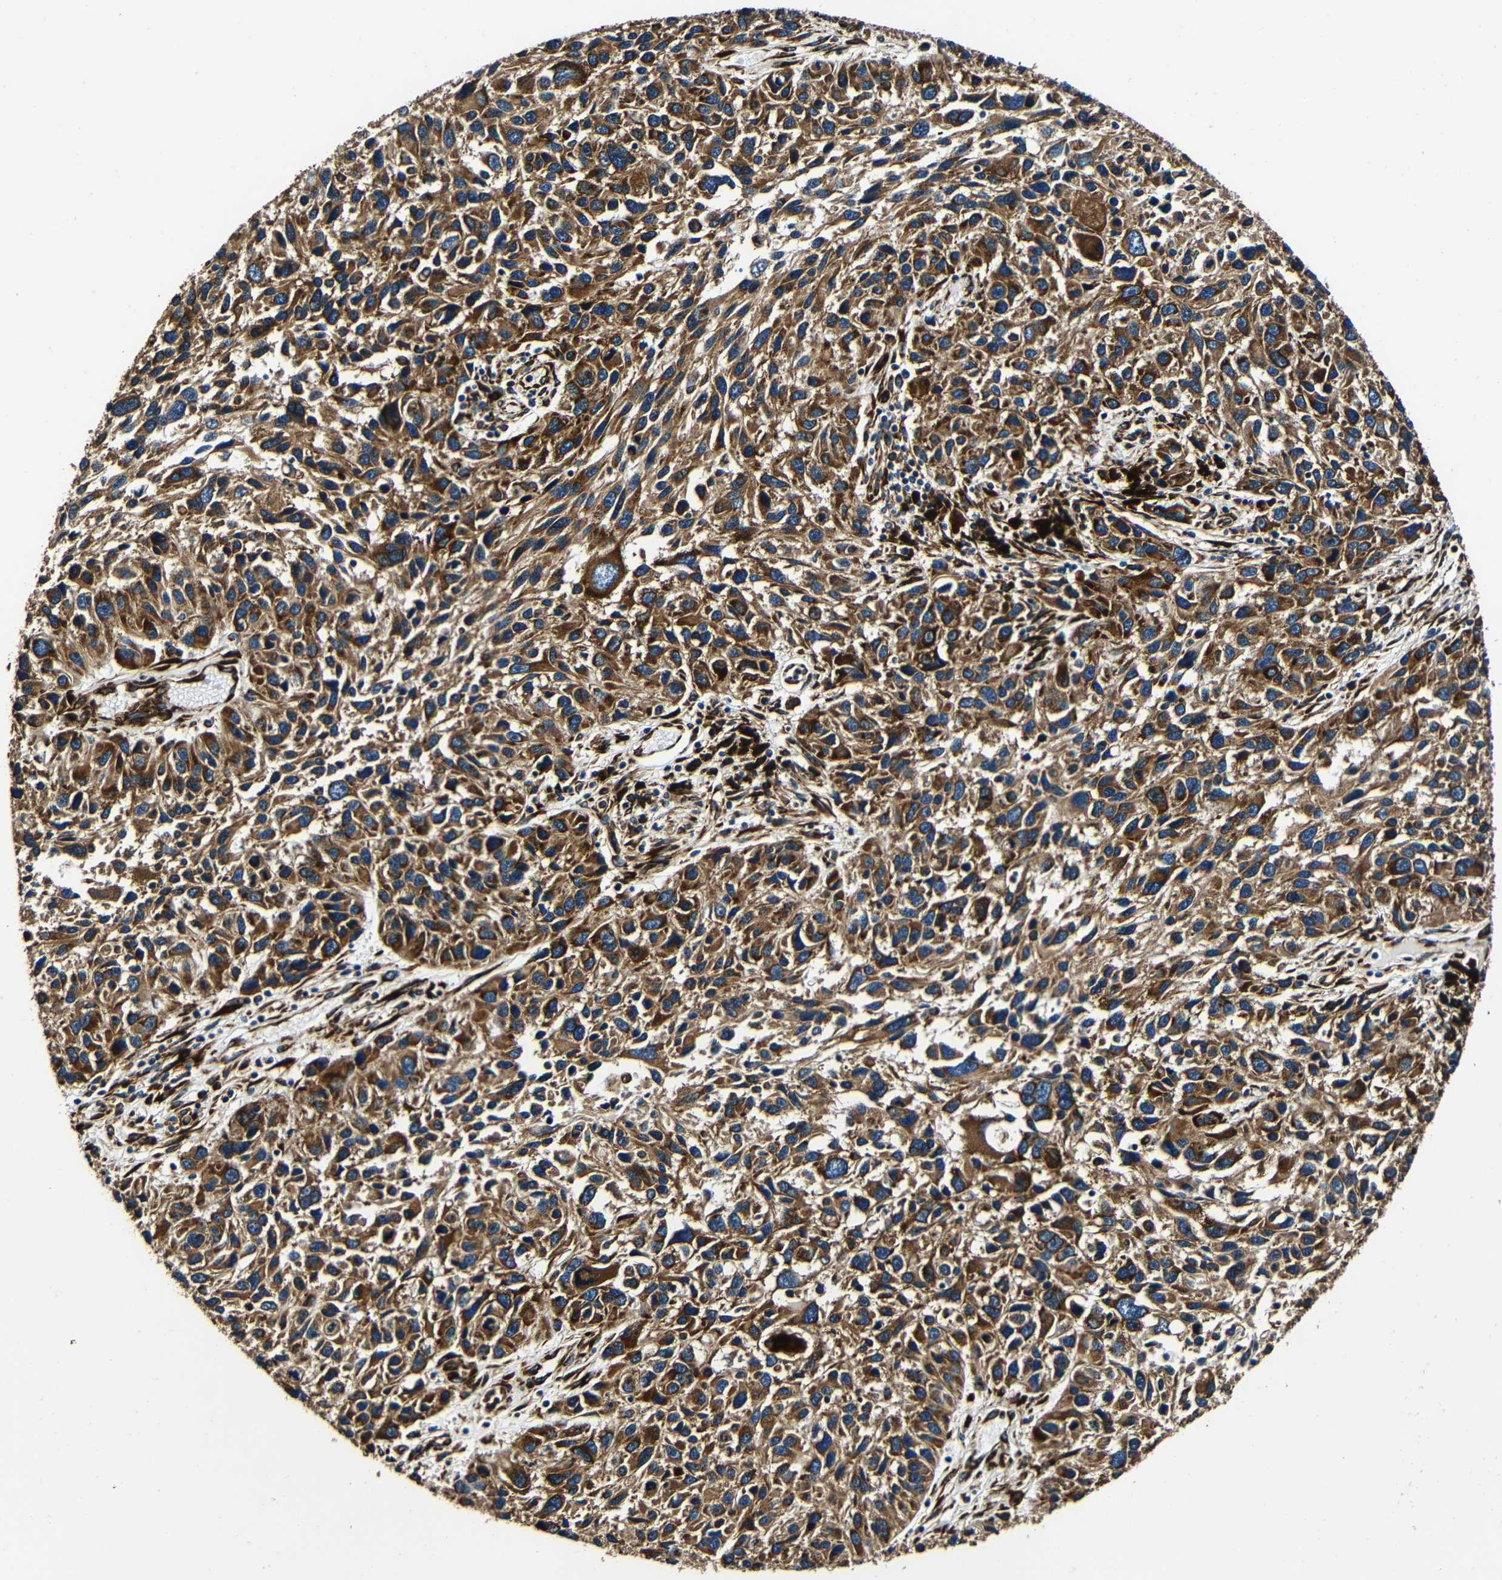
{"staining": {"intensity": "moderate", "quantity": ">75%", "location": "cytoplasmic/membranous"}, "tissue": "melanoma", "cell_type": "Tumor cells", "image_type": "cancer", "snomed": [{"axis": "morphology", "description": "Malignant melanoma, NOS"}, {"axis": "topography", "description": "Skin"}], "caption": "A medium amount of moderate cytoplasmic/membranous expression is identified in approximately >75% of tumor cells in melanoma tissue.", "gene": "RRBP1", "patient": {"sex": "male", "age": 53}}